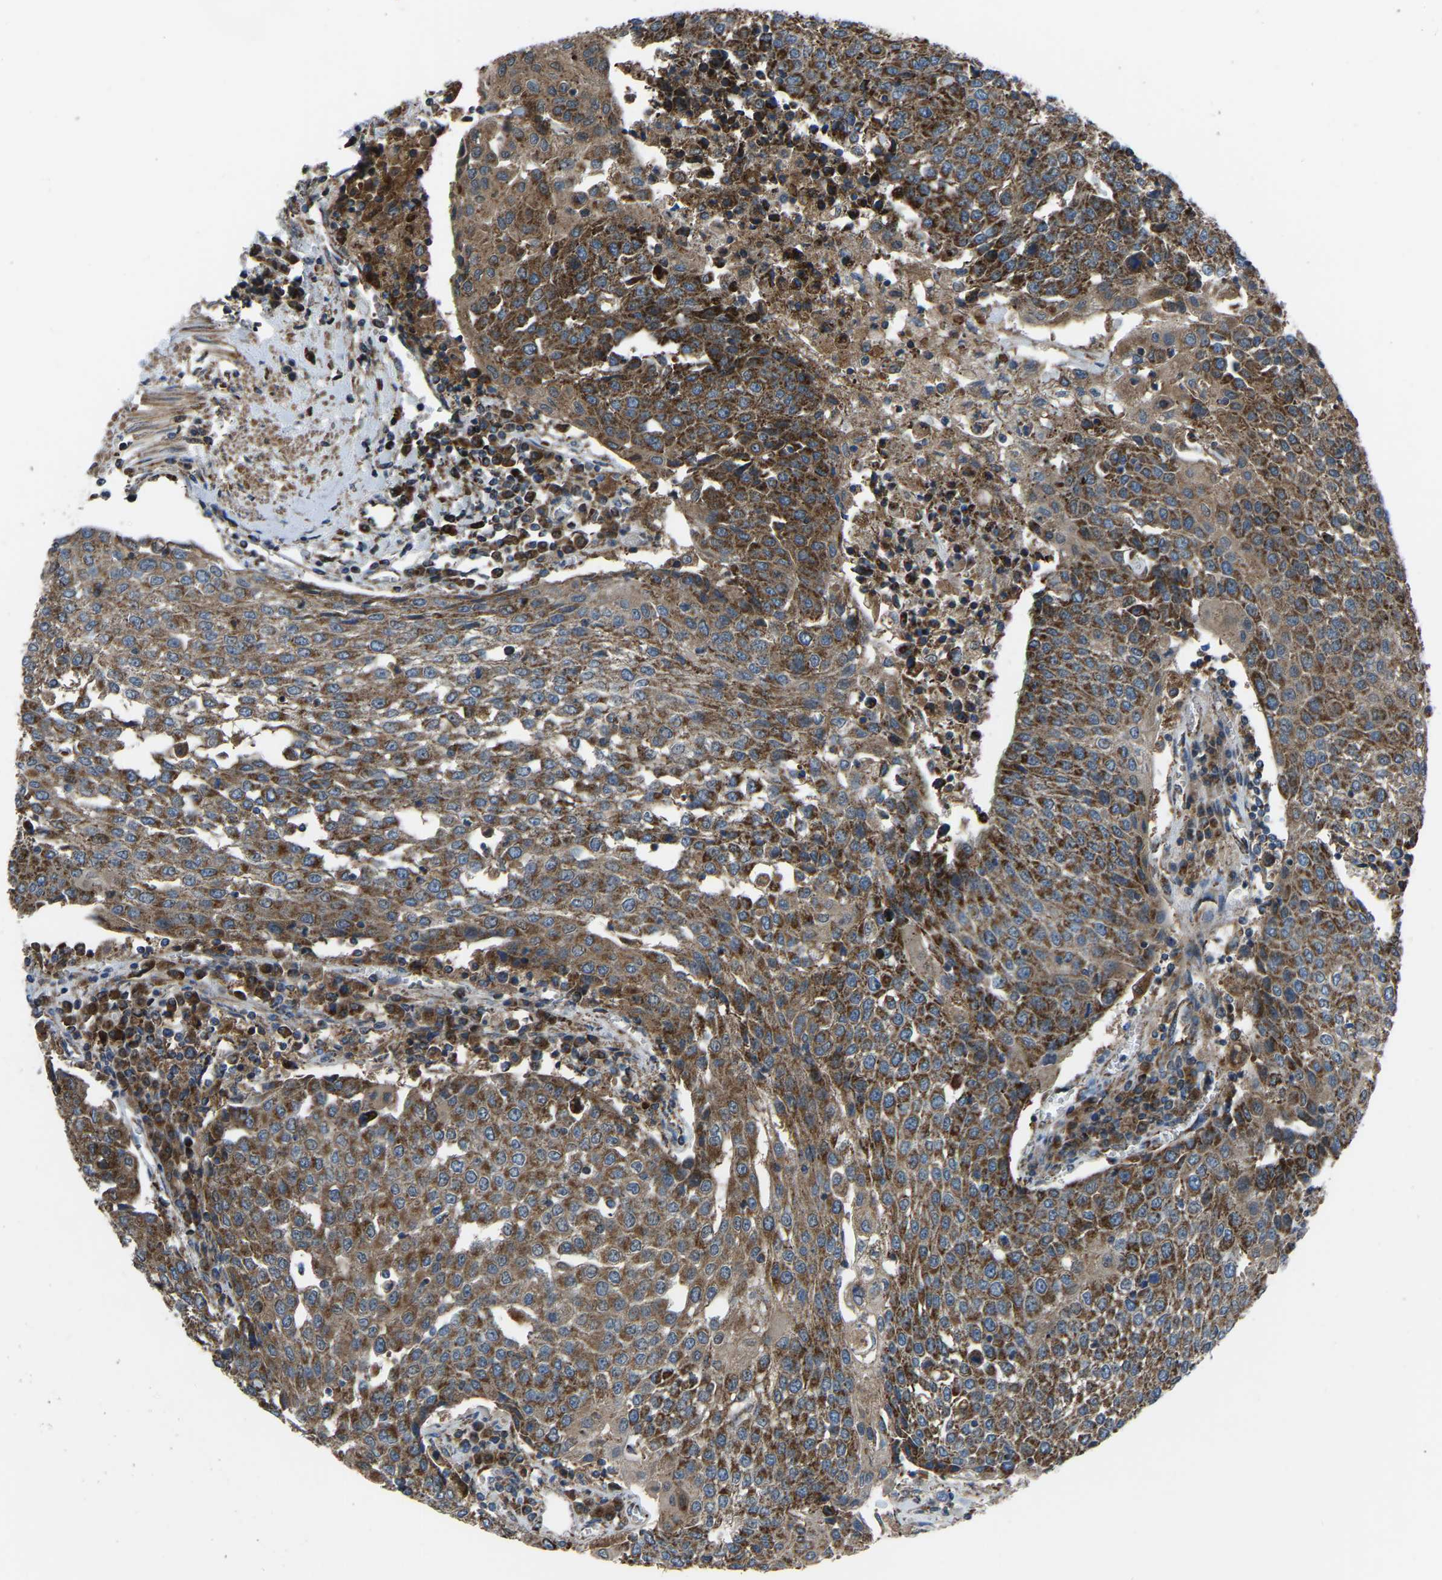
{"staining": {"intensity": "strong", "quantity": ">75%", "location": "cytoplasmic/membranous"}, "tissue": "urothelial cancer", "cell_type": "Tumor cells", "image_type": "cancer", "snomed": [{"axis": "morphology", "description": "Urothelial carcinoma, High grade"}, {"axis": "topography", "description": "Urinary bladder"}], "caption": "Immunohistochemical staining of human urothelial carcinoma (high-grade) exhibits high levels of strong cytoplasmic/membranous protein expression in about >75% of tumor cells.", "gene": "AKR1A1", "patient": {"sex": "female", "age": 85}}